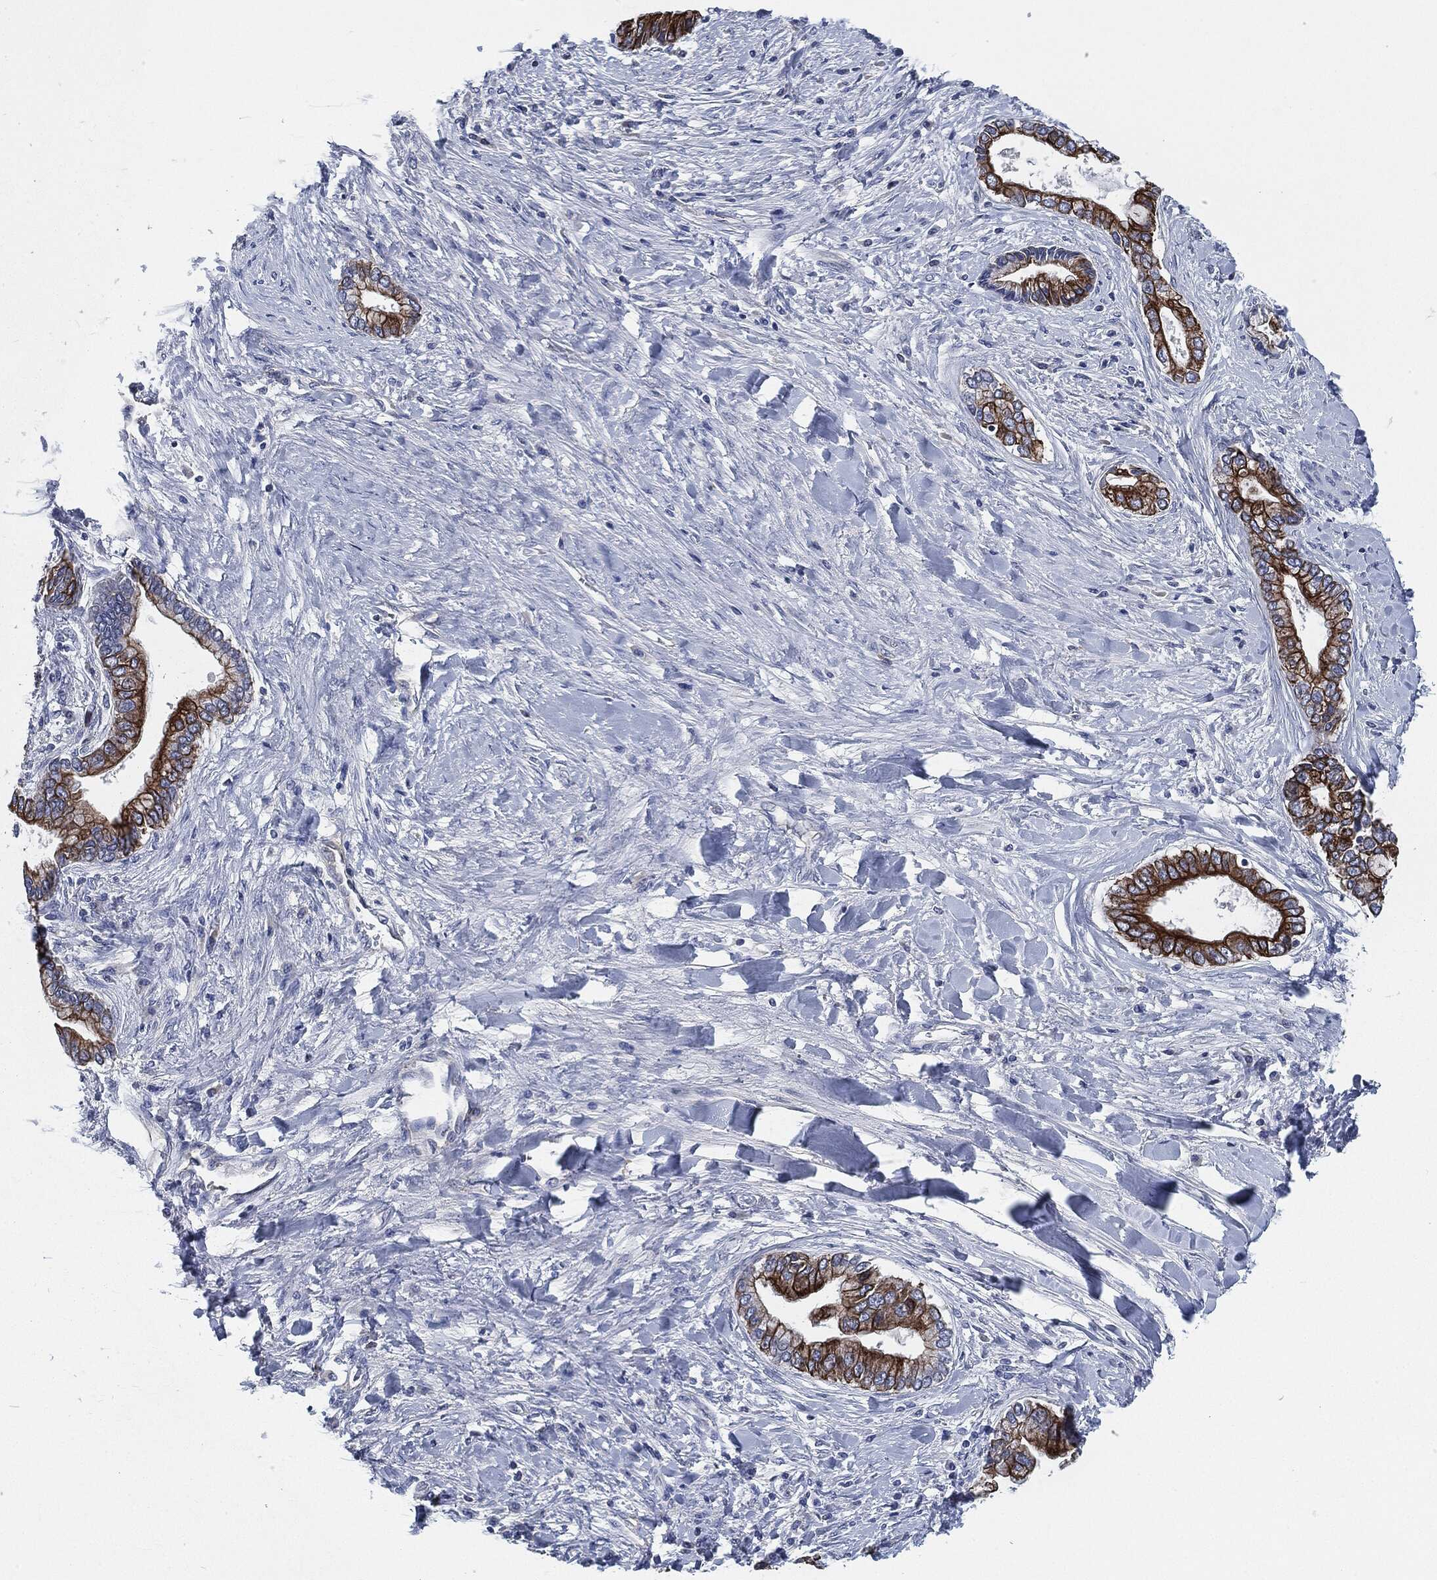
{"staining": {"intensity": "strong", "quantity": ">75%", "location": "cytoplasmic/membranous"}, "tissue": "liver cancer", "cell_type": "Tumor cells", "image_type": "cancer", "snomed": [{"axis": "morphology", "description": "Cholangiocarcinoma"}, {"axis": "topography", "description": "Liver"}], "caption": "IHC (DAB (3,3'-diaminobenzidine)) staining of human liver cancer (cholangiocarcinoma) demonstrates strong cytoplasmic/membranous protein positivity in approximately >75% of tumor cells.", "gene": "SHROOM2", "patient": {"sex": "male", "age": 50}}